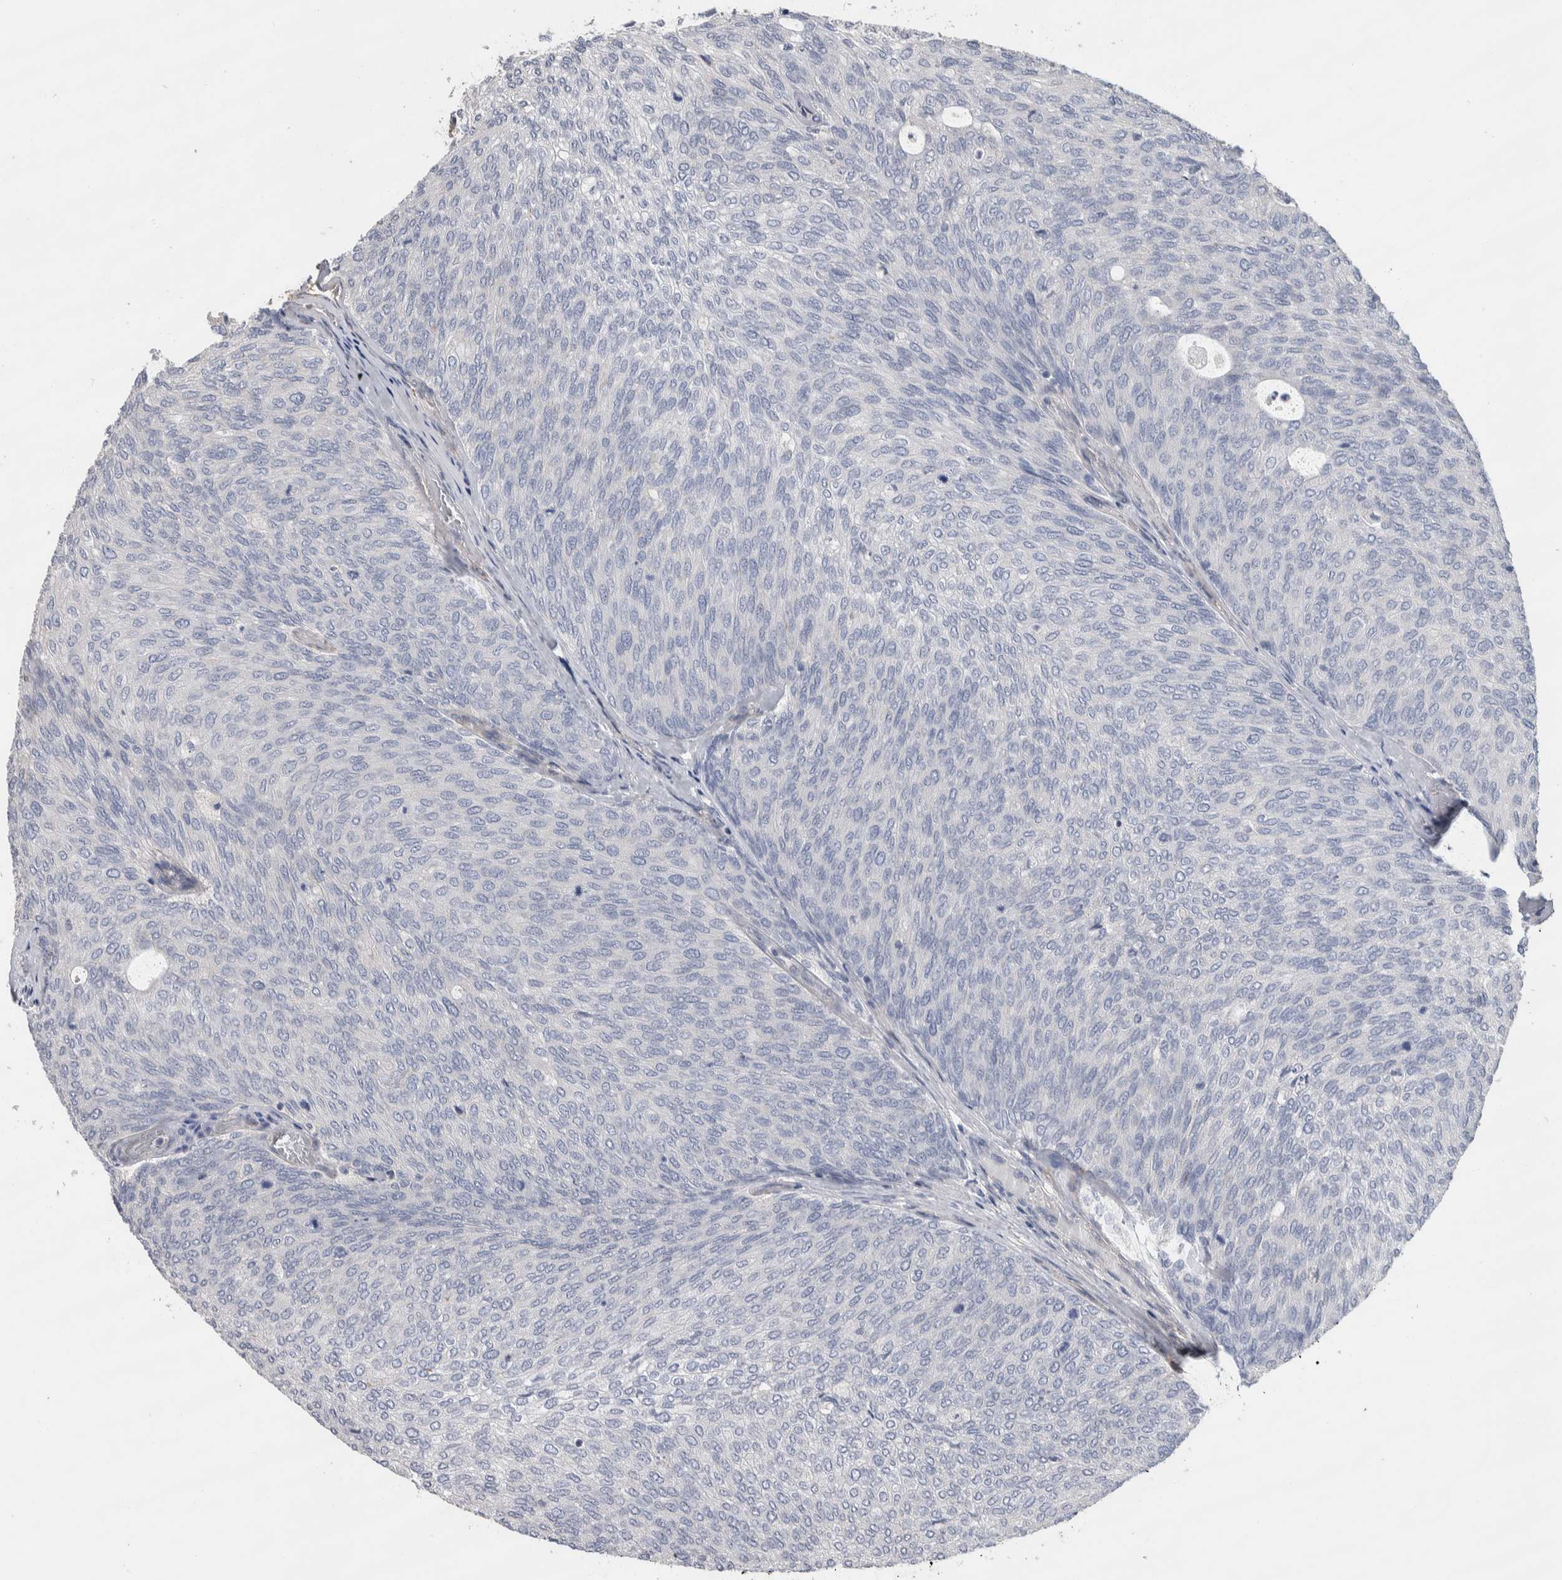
{"staining": {"intensity": "negative", "quantity": "none", "location": "none"}, "tissue": "urothelial cancer", "cell_type": "Tumor cells", "image_type": "cancer", "snomed": [{"axis": "morphology", "description": "Urothelial carcinoma, Low grade"}, {"axis": "topography", "description": "Urinary bladder"}], "caption": "Human low-grade urothelial carcinoma stained for a protein using immunohistochemistry reveals no expression in tumor cells.", "gene": "GCNA", "patient": {"sex": "female", "age": 79}}